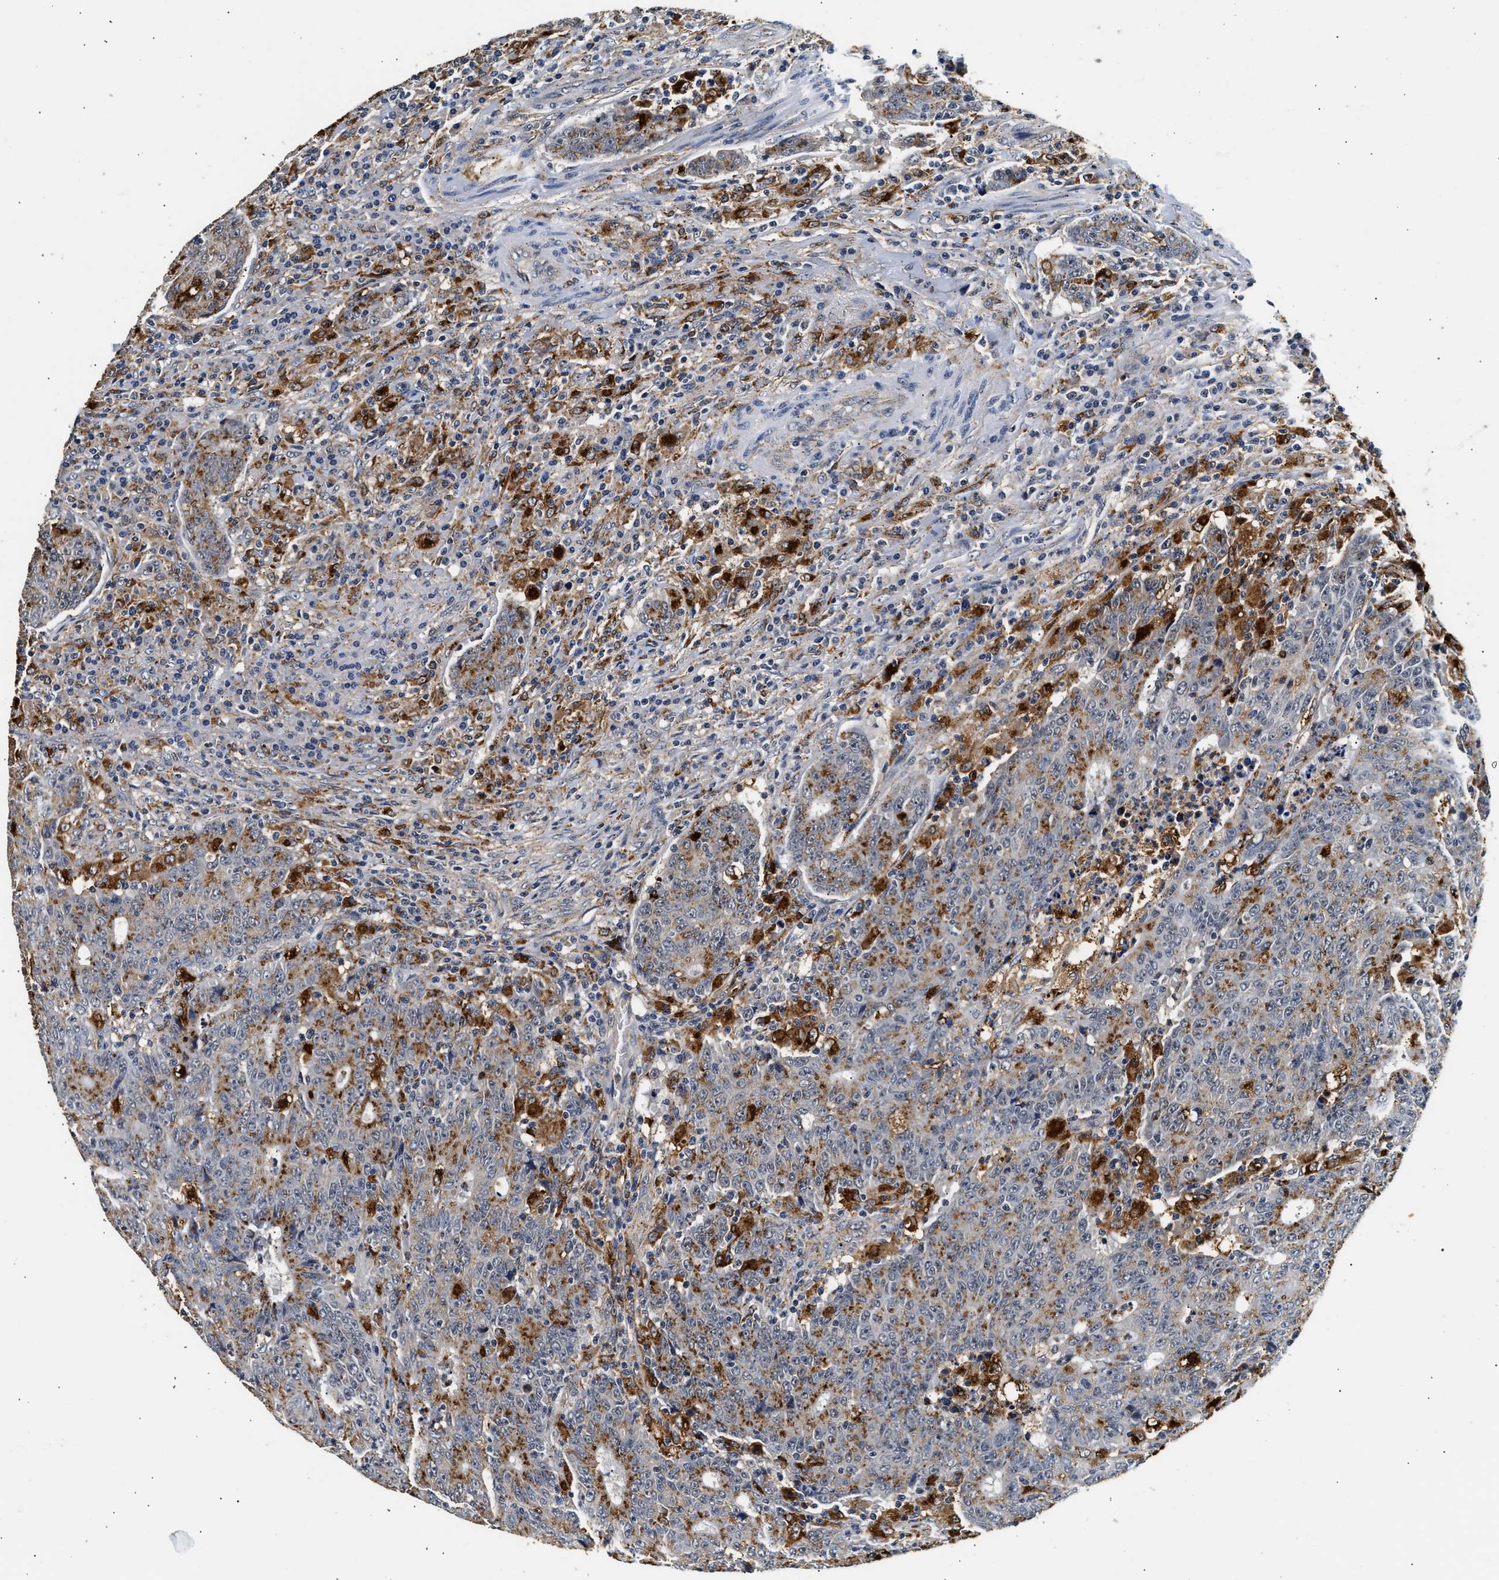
{"staining": {"intensity": "moderate", "quantity": ">75%", "location": "cytoplasmic/membranous"}, "tissue": "colorectal cancer", "cell_type": "Tumor cells", "image_type": "cancer", "snomed": [{"axis": "morphology", "description": "Normal tissue, NOS"}, {"axis": "morphology", "description": "Adenocarcinoma, NOS"}, {"axis": "topography", "description": "Colon"}], "caption": "Colorectal cancer stained with a brown dye displays moderate cytoplasmic/membranous positive positivity in about >75% of tumor cells.", "gene": "SMU1", "patient": {"sex": "female", "age": 75}}